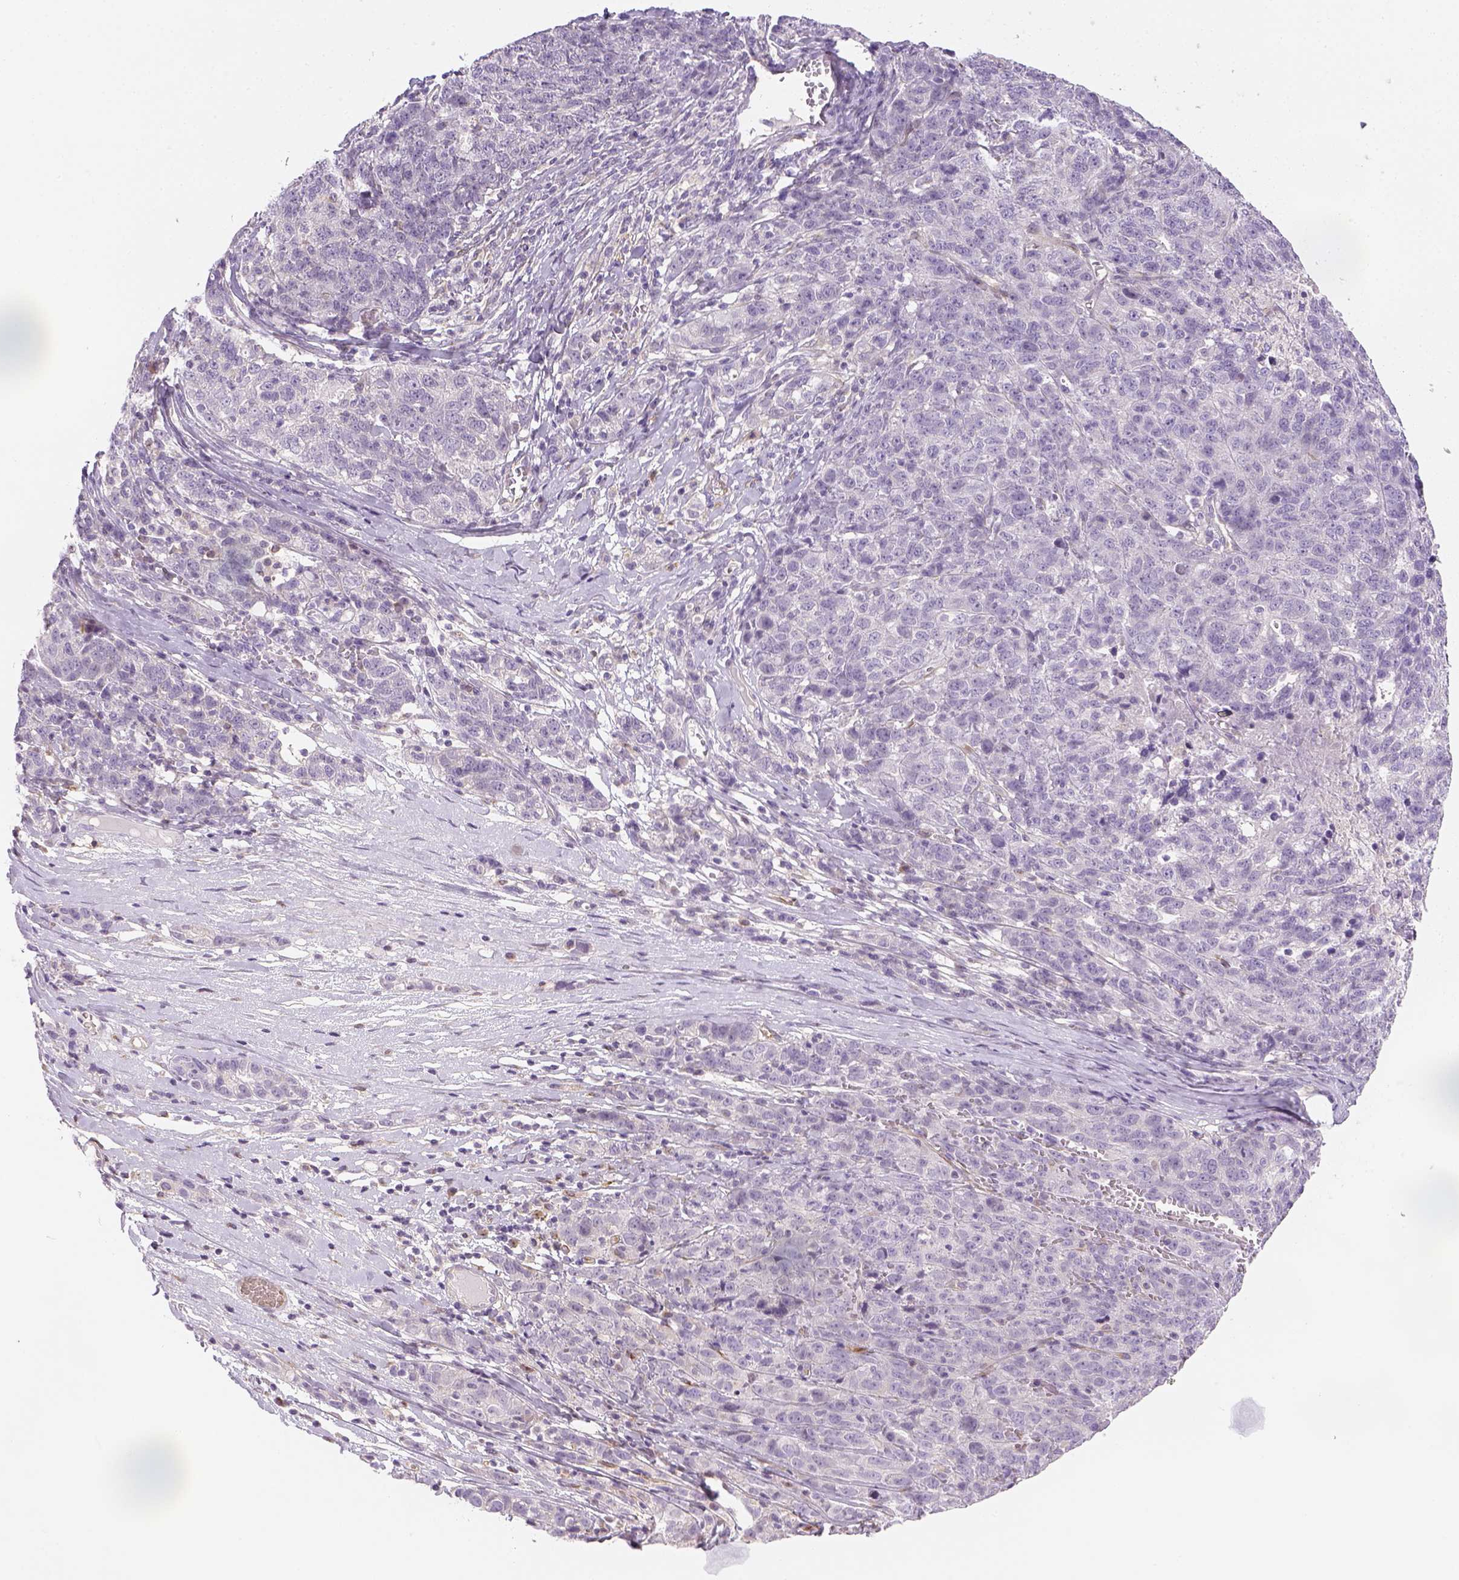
{"staining": {"intensity": "negative", "quantity": "none", "location": "none"}, "tissue": "ovarian cancer", "cell_type": "Tumor cells", "image_type": "cancer", "snomed": [{"axis": "morphology", "description": "Cystadenocarcinoma, serous, NOS"}, {"axis": "topography", "description": "Ovary"}], "caption": "An immunohistochemistry (IHC) image of ovarian cancer (serous cystadenocarcinoma) is shown. There is no staining in tumor cells of ovarian cancer (serous cystadenocarcinoma). (Stains: DAB (3,3'-diaminobenzidine) IHC with hematoxylin counter stain, Microscopy: brightfield microscopy at high magnification).", "gene": "CACNB1", "patient": {"sex": "female", "age": 71}}